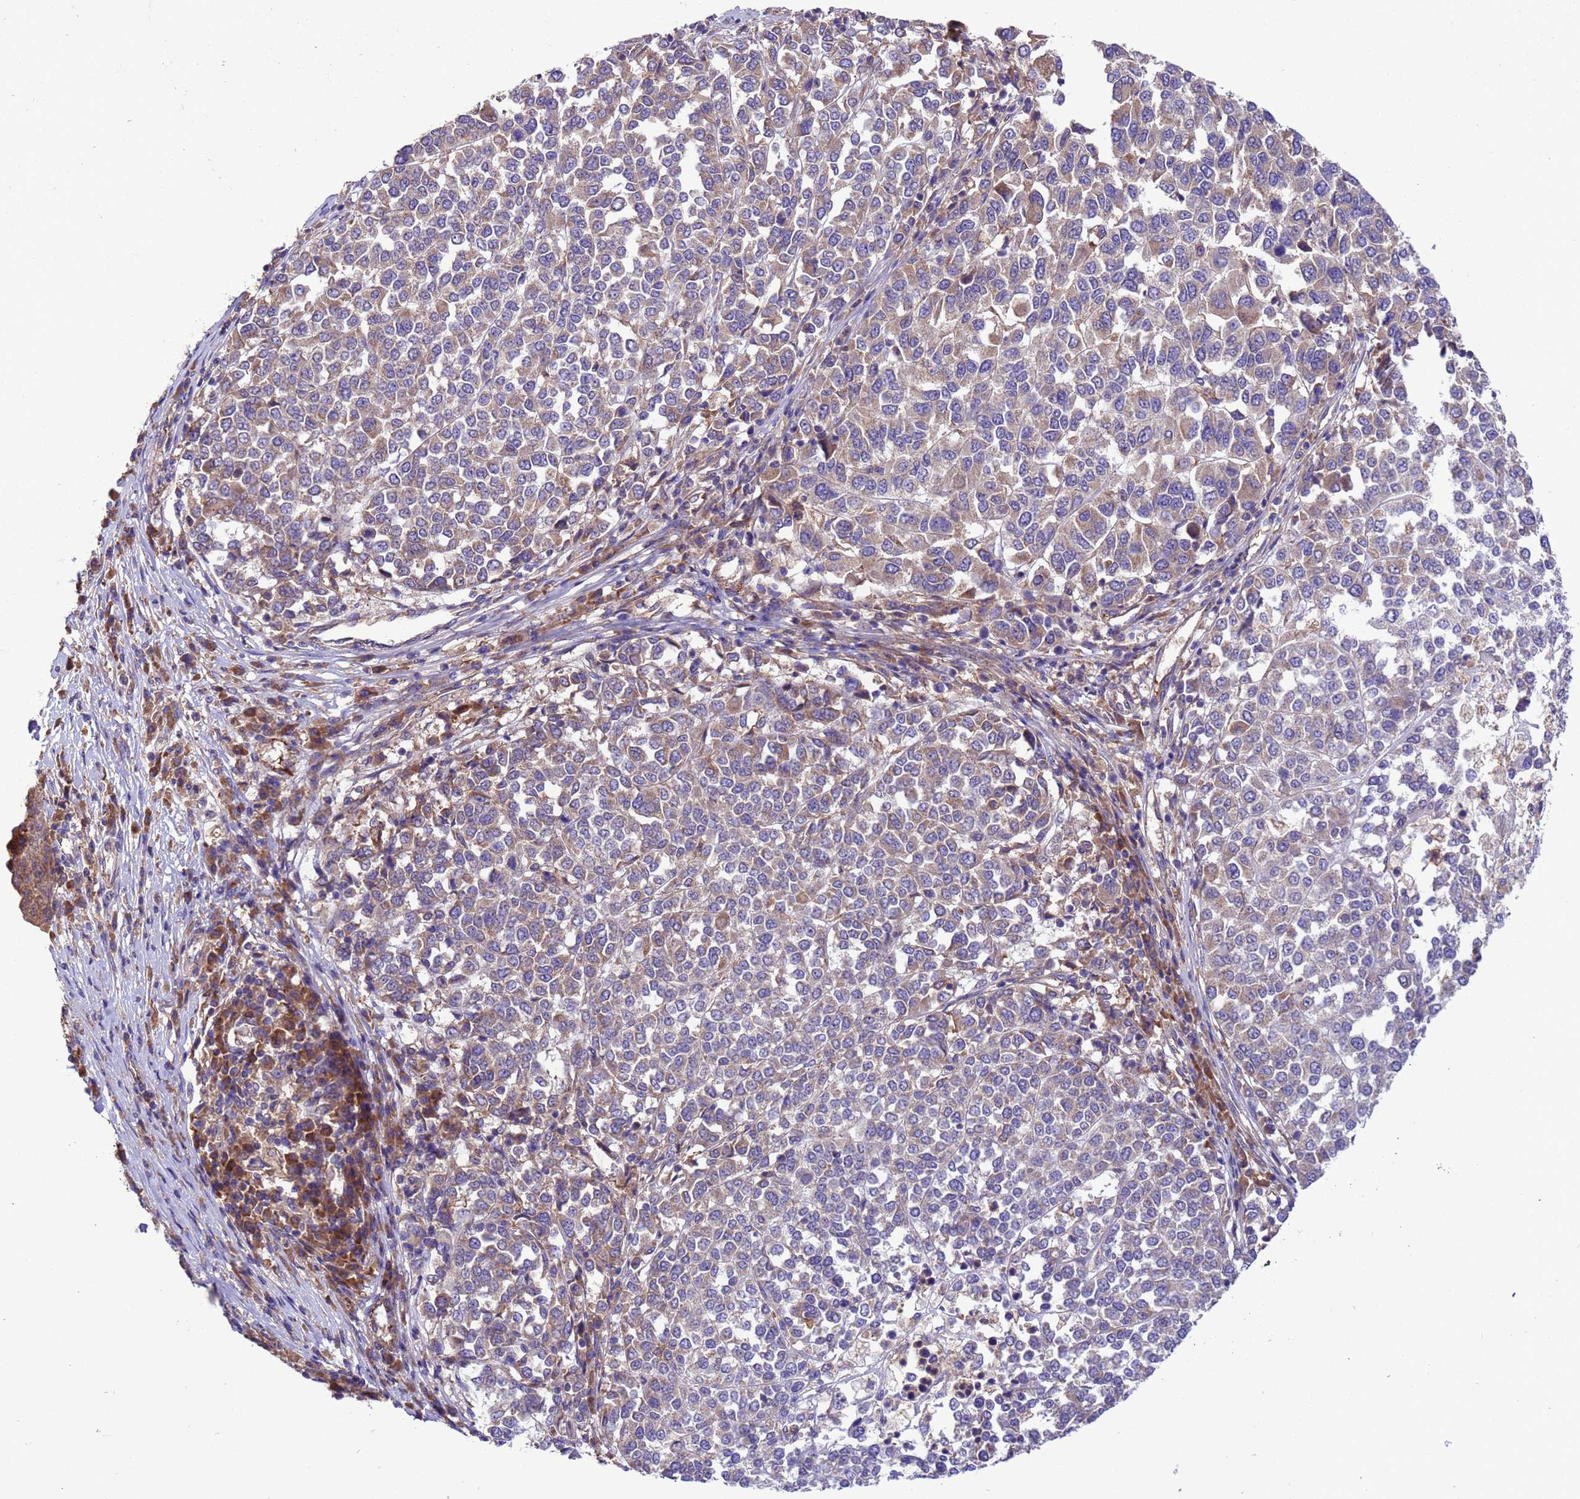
{"staining": {"intensity": "weak", "quantity": ">75%", "location": "cytoplasmic/membranous"}, "tissue": "melanoma", "cell_type": "Tumor cells", "image_type": "cancer", "snomed": [{"axis": "morphology", "description": "Malignant melanoma, Metastatic site"}, {"axis": "topography", "description": "Lymph node"}], "caption": "Human melanoma stained for a protein (brown) displays weak cytoplasmic/membranous positive expression in about >75% of tumor cells.", "gene": "ARHGAP12", "patient": {"sex": "male", "age": 44}}